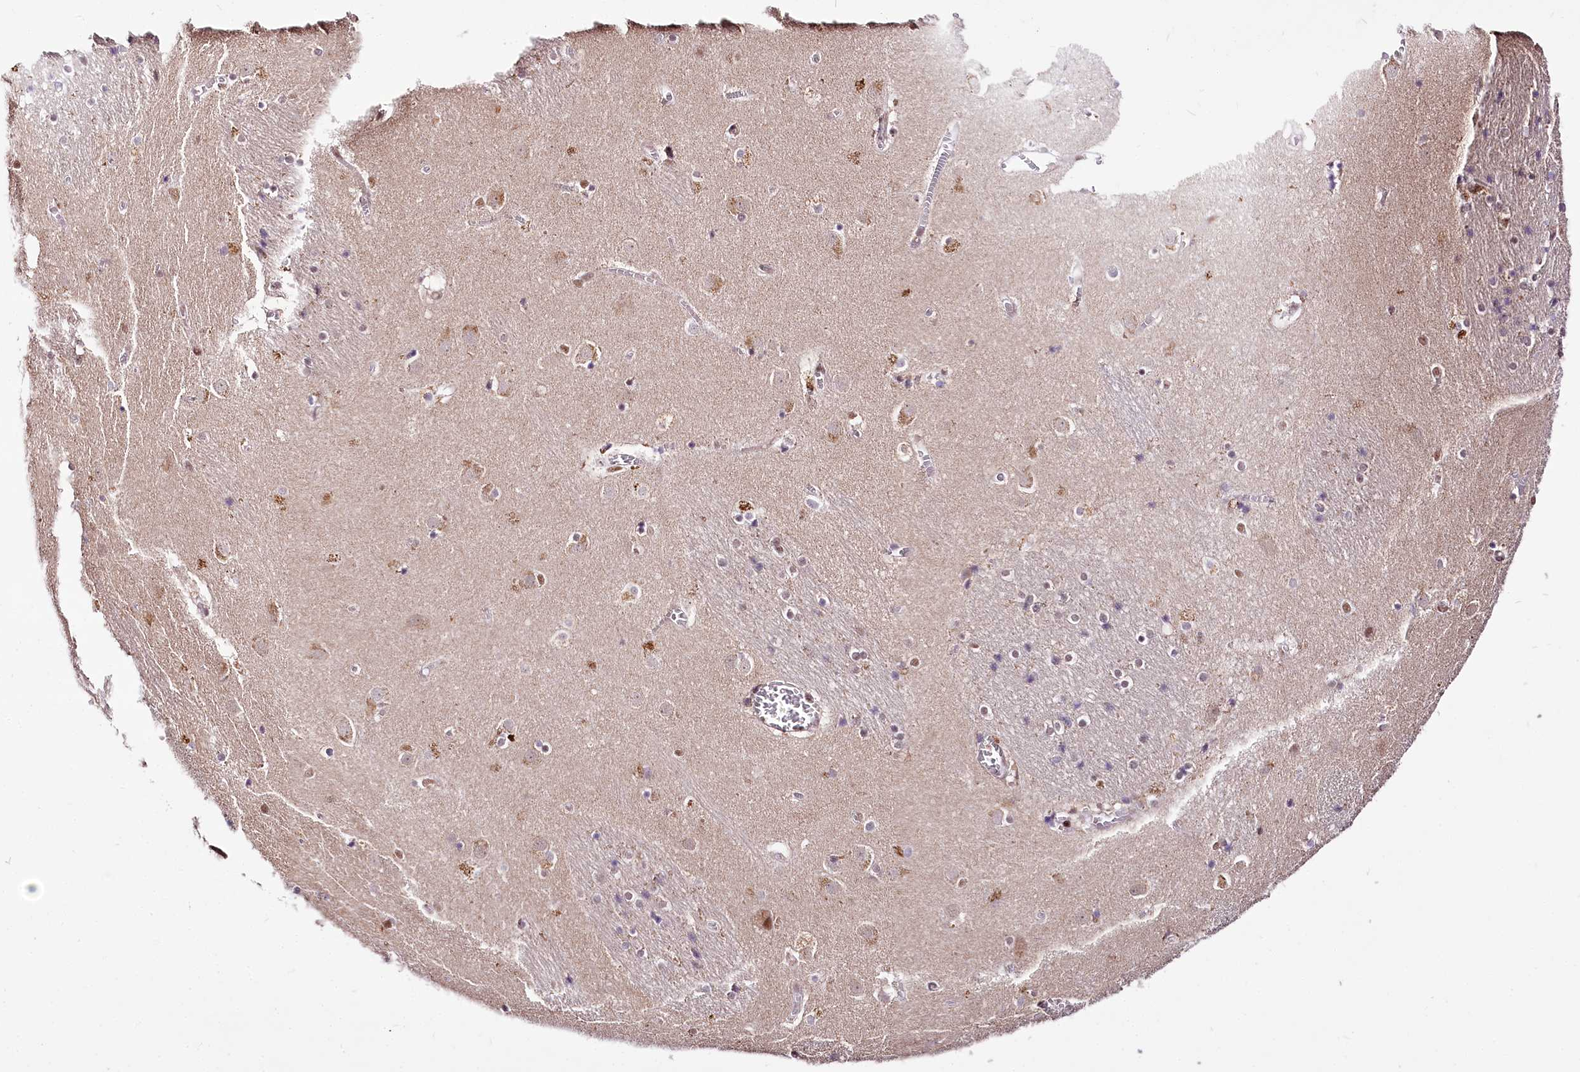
{"staining": {"intensity": "moderate", "quantity": "<25%", "location": "cytoplasmic/membranous"}, "tissue": "caudate", "cell_type": "Glial cells", "image_type": "normal", "snomed": [{"axis": "morphology", "description": "Normal tissue, NOS"}, {"axis": "topography", "description": "Lateral ventricle wall"}], "caption": "An image showing moderate cytoplasmic/membranous expression in about <25% of glial cells in unremarkable caudate, as visualized by brown immunohistochemical staining.", "gene": "POLA2", "patient": {"sex": "male", "age": 70}}